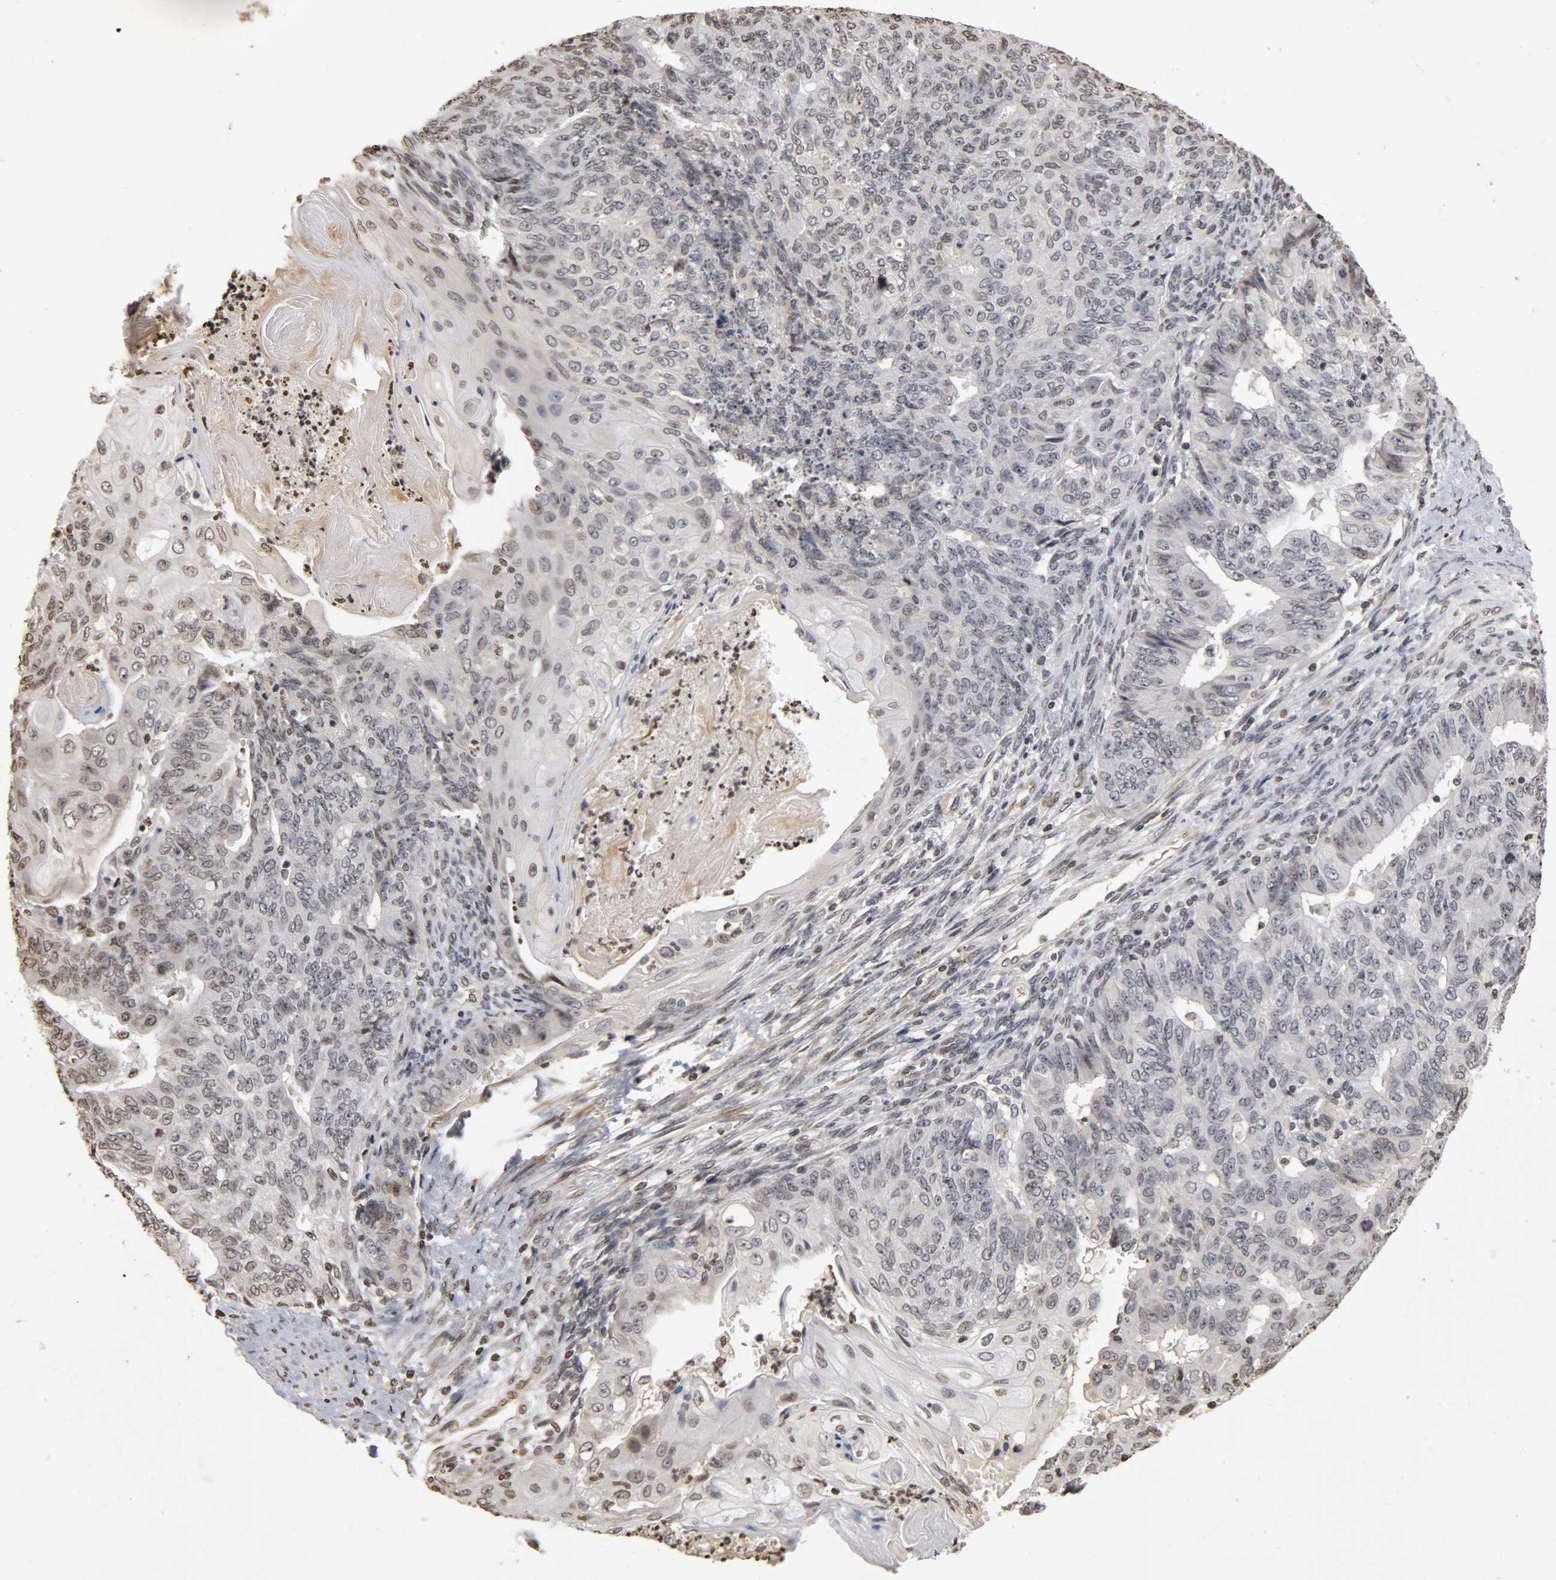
{"staining": {"intensity": "weak", "quantity": "<25%", "location": "nuclear"}, "tissue": "endometrial cancer", "cell_type": "Tumor cells", "image_type": "cancer", "snomed": [{"axis": "morphology", "description": "Neoplasm, malignant, NOS"}, {"axis": "topography", "description": "Endometrium"}], "caption": "Immunohistochemical staining of human endometrial cancer exhibits no significant staining in tumor cells. (DAB (3,3'-diaminobenzidine) immunohistochemistry, high magnification).", "gene": "ERCC2", "patient": {"sex": "female", "age": 74}}